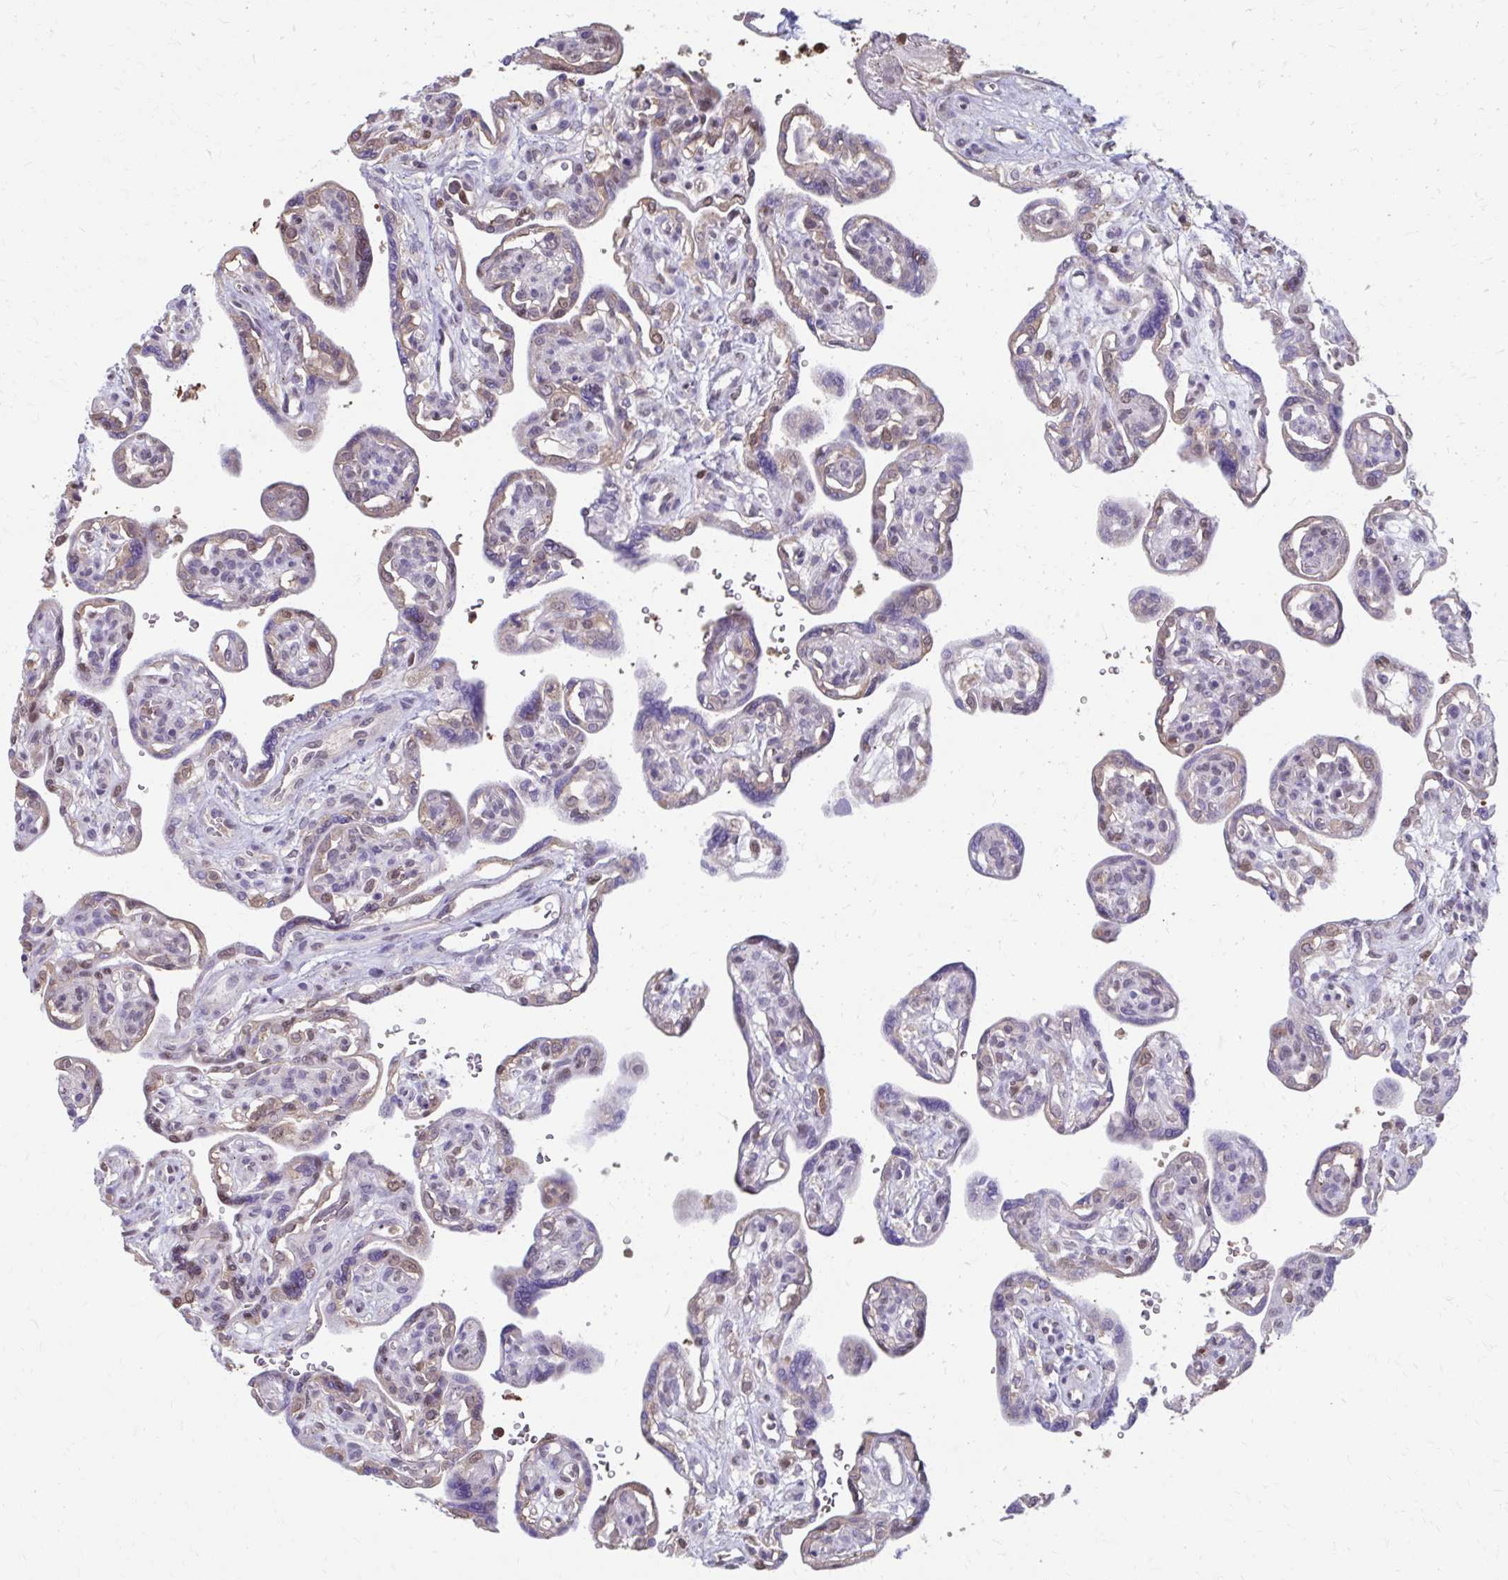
{"staining": {"intensity": "moderate", "quantity": ">75%", "location": "cytoplasmic/membranous,nuclear"}, "tissue": "placenta", "cell_type": "Decidual cells", "image_type": "normal", "snomed": [{"axis": "morphology", "description": "Normal tissue, NOS"}, {"axis": "topography", "description": "Placenta"}], "caption": "Moderate cytoplasmic/membranous,nuclear positivity is identified in about >75% of decidual cells in benign placenta. Ihc stains the protein in brown and the nuclei are stained blue.", "gene": "ING4", "patient": {"sex": "female", "age": 39}}